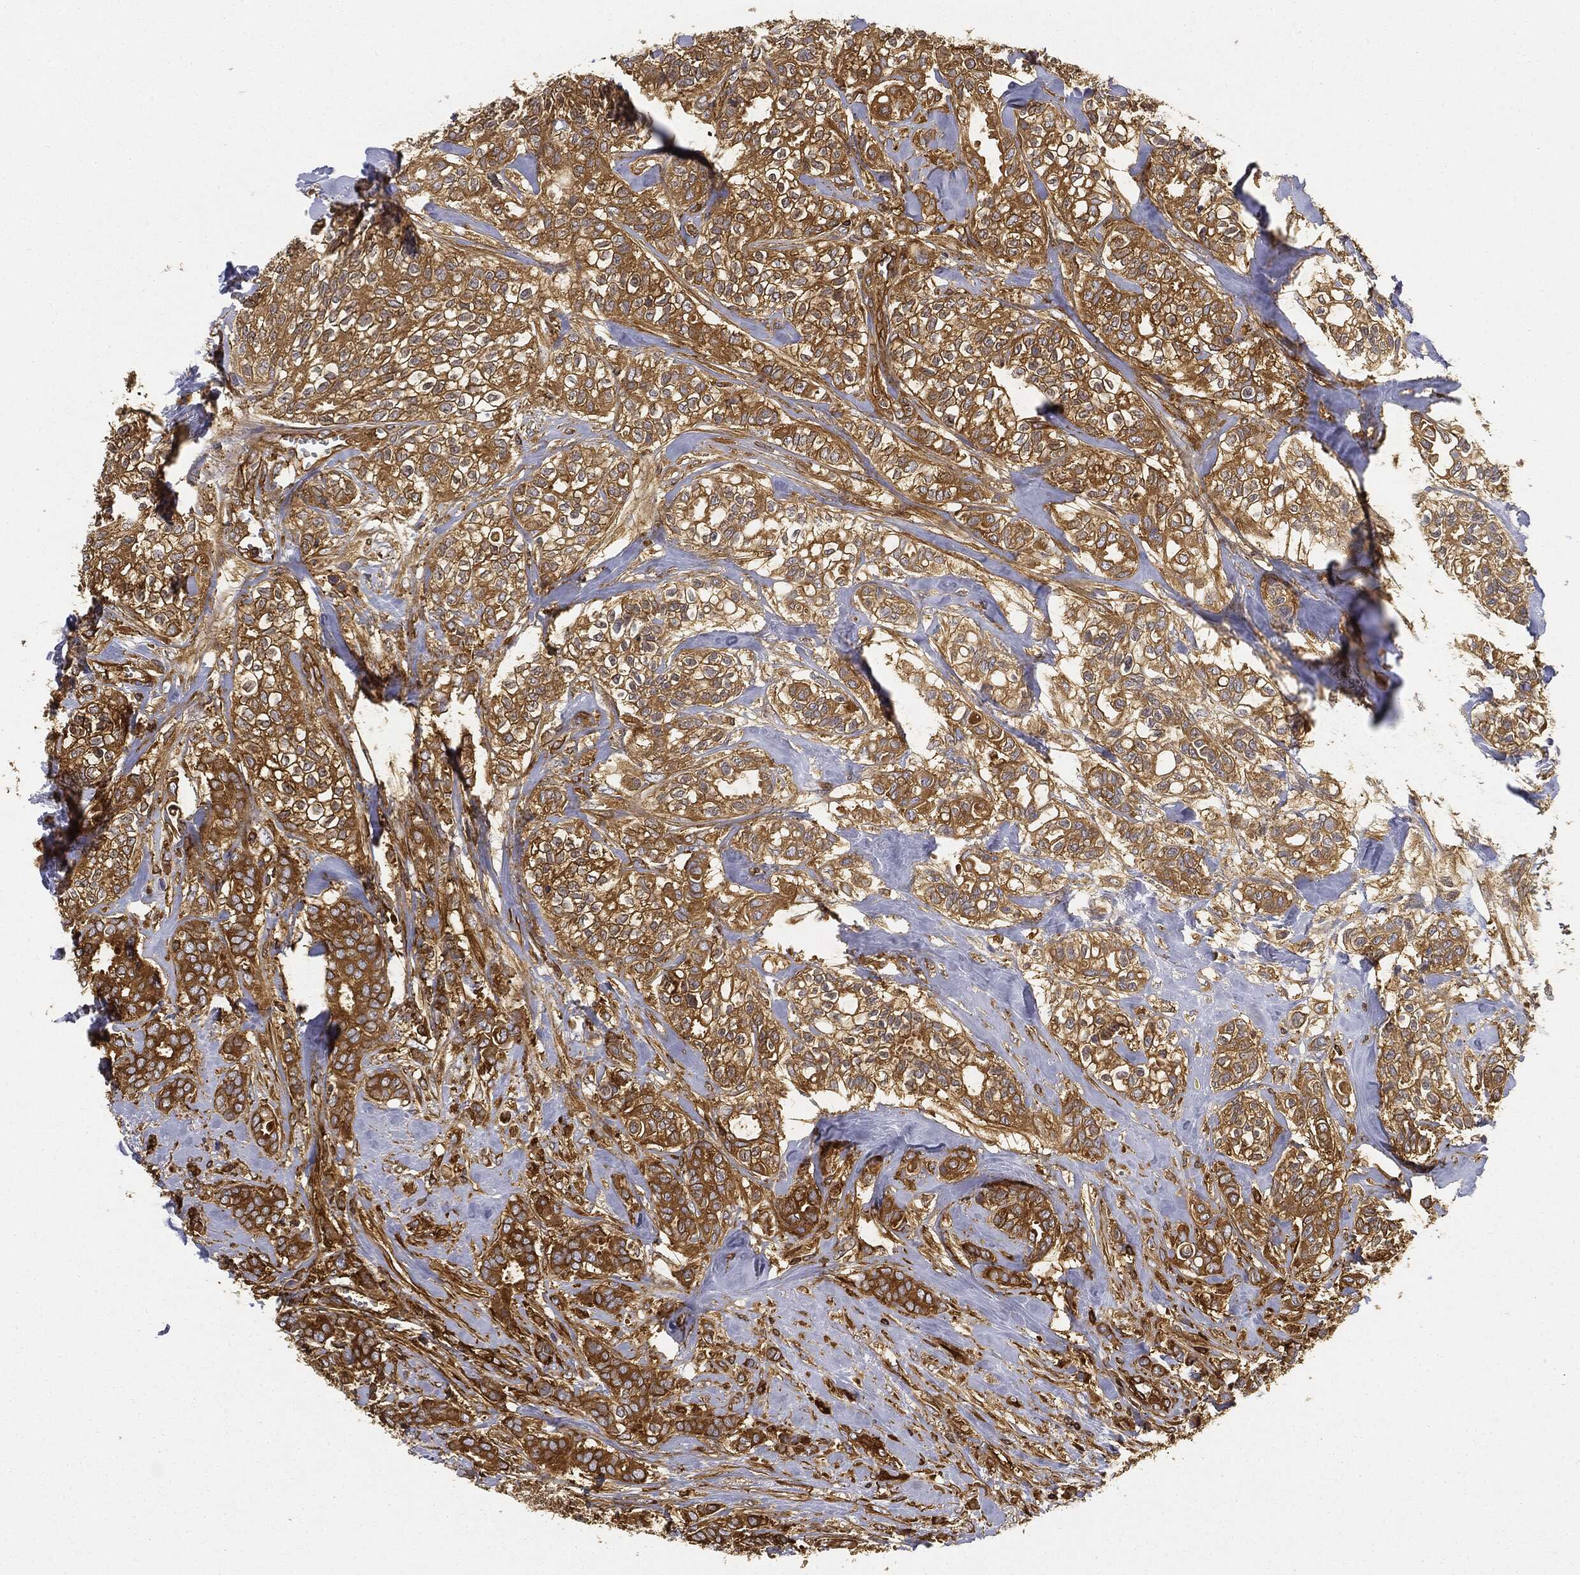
{"staining": {"intensity": "strong", "quantity": "25%-75%", "location": "cytoplasmic/membranous"}, "tissue": "breast cancer", "cell_type": "Tumor cells", "image_type": "cancer", "snomed": [{"axis": "morphology", "description": "Duct carcinoma"}, {"axis": "topography", "description": "Breast"}], "caption": "Breast cancer tissue displays strong cytoplasmic/membranous expression in about 25%-75% of tumor cells, visualized by immunohistochemistry.", "gene": "WDR1", "patient": {"sex": "female", "age": 71}}